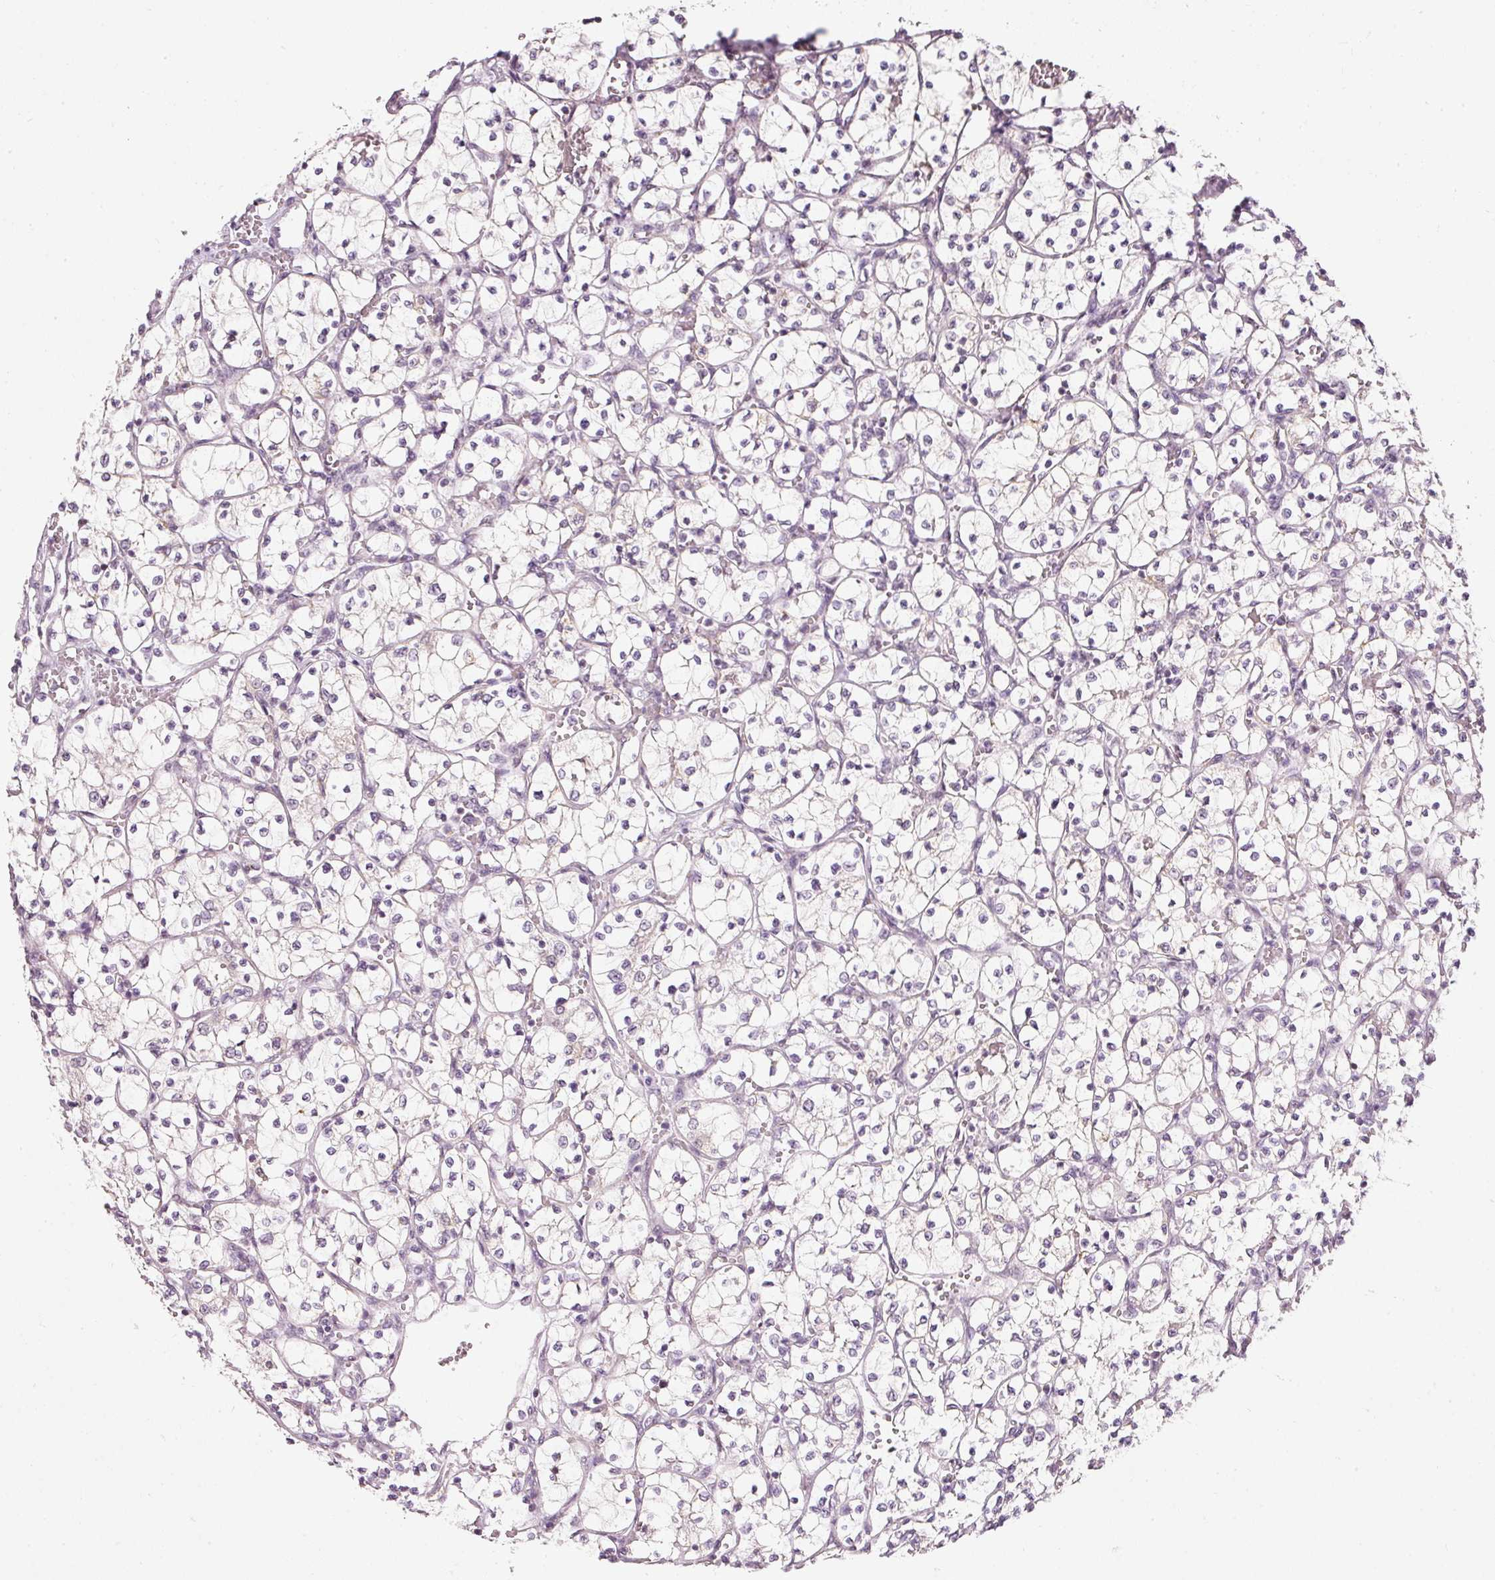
{"staining": {"intensity": "negative", "quantity": "none", "location": "none"}, "tissue": "renal cancer", "cell_type": "Tumor cells", "image_type": "cancer", "snomed": [{"axis": "morphology", "description": "Adenocarcinoma, NOS"}, {"axis": "topography", "description": "Kidney"}], "caption": "Immunohistochemical staining of human renal cancer exhibits no significant positivity in tumor cells.", "gene": "FSTL3", "patient": {"sex": "female", "age": 69}}